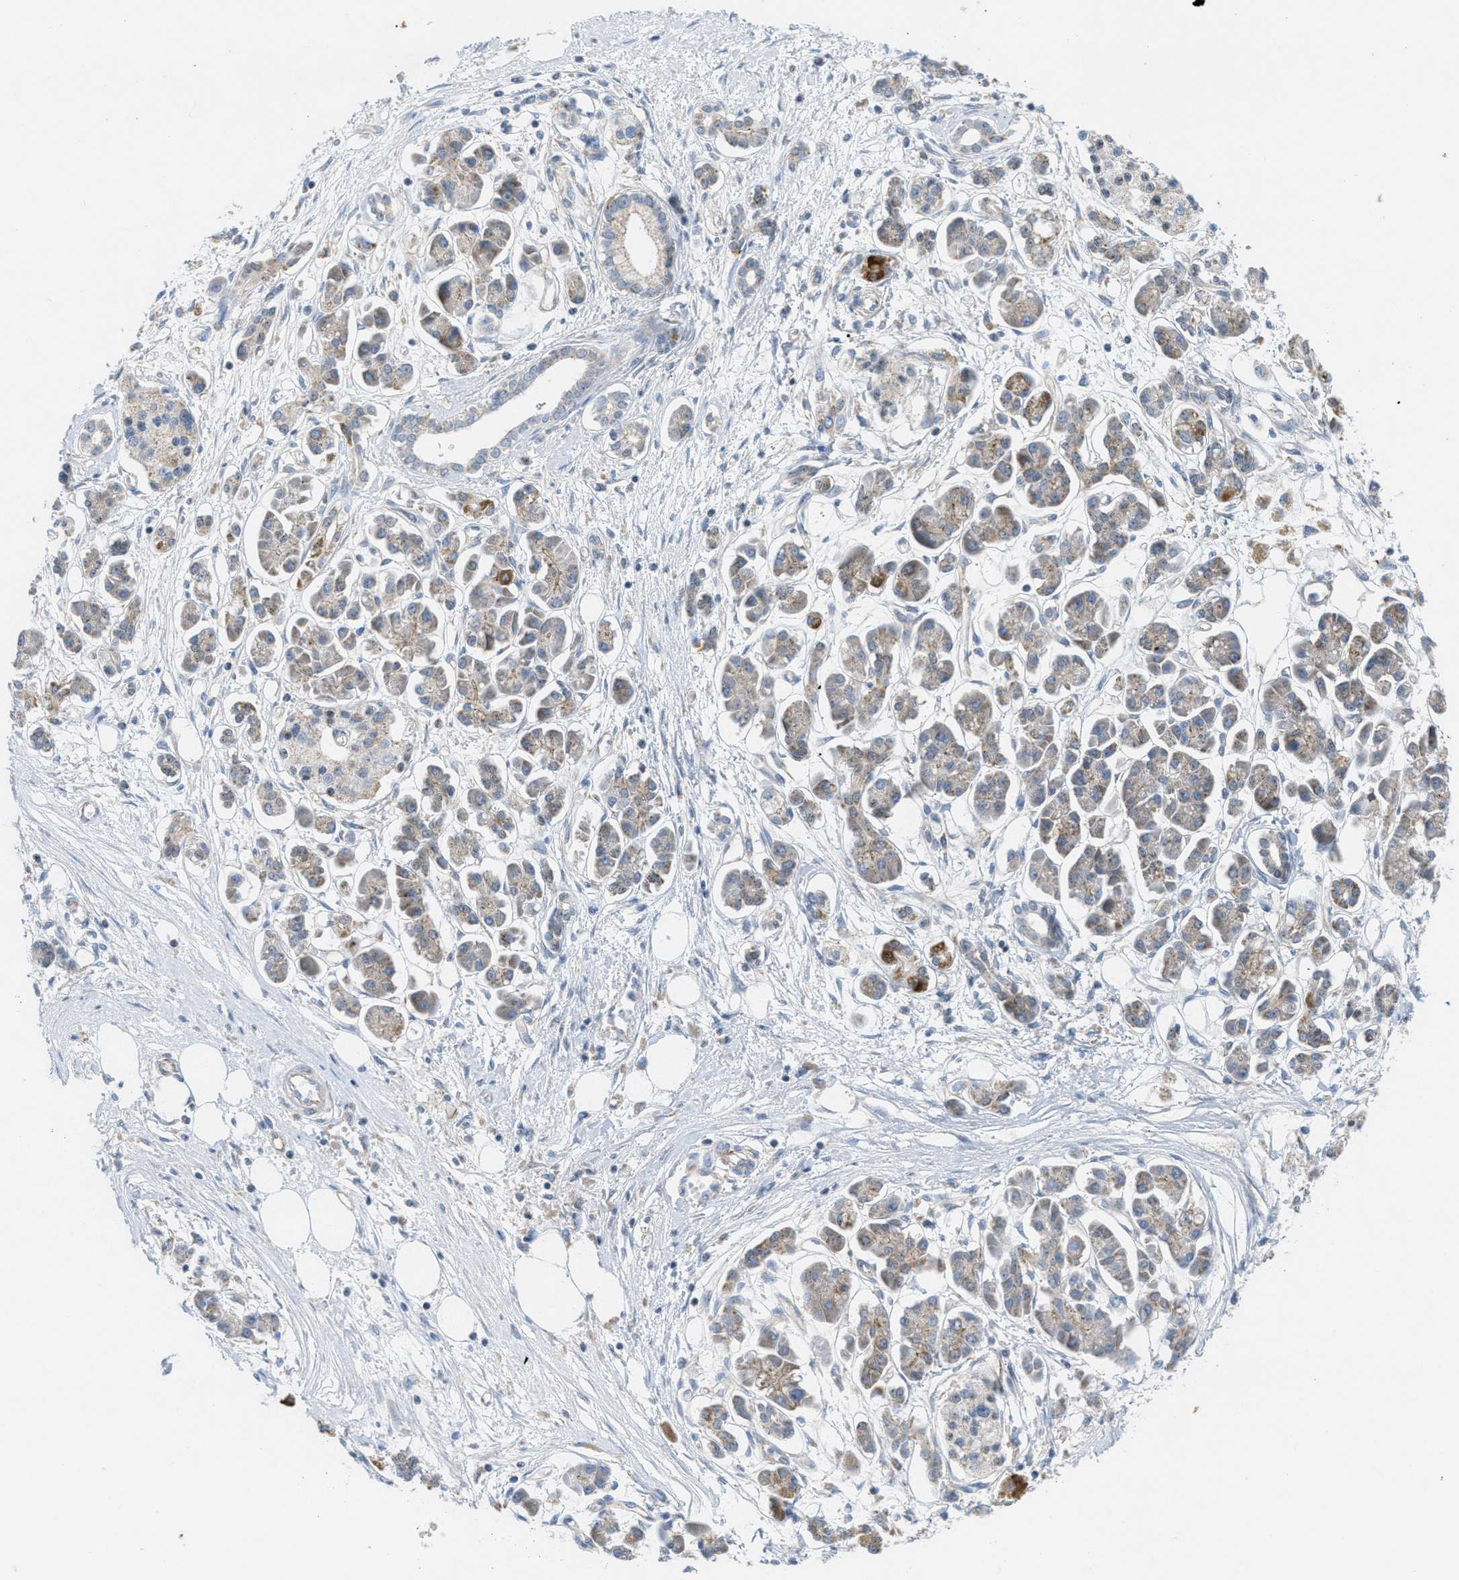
{"staining": {"intensity": "weak", "quantity": ">75%", "location": "cytoplasmic/membranous"}, "tissue": "pancreatic cancer", "cell_type": "Tumor cells", "image_type": "cancer", "snomed": [{"axis": "morphology", "description": "Adenocarcinoma, NOS"}, {"axis": "topography", "description": "Pancreas"}], "caption": "IHC (DAB) staining of human pancreatic adenocarcinoma exhibits weak cytoplasmic/membranous protein expression in approximately >75% of tumor cells. (DAB IHC, brown staining for protein, blue staining for nuclei).", "gene": "BTN3A1", "patient": {"sex": "female", "age": 77}}